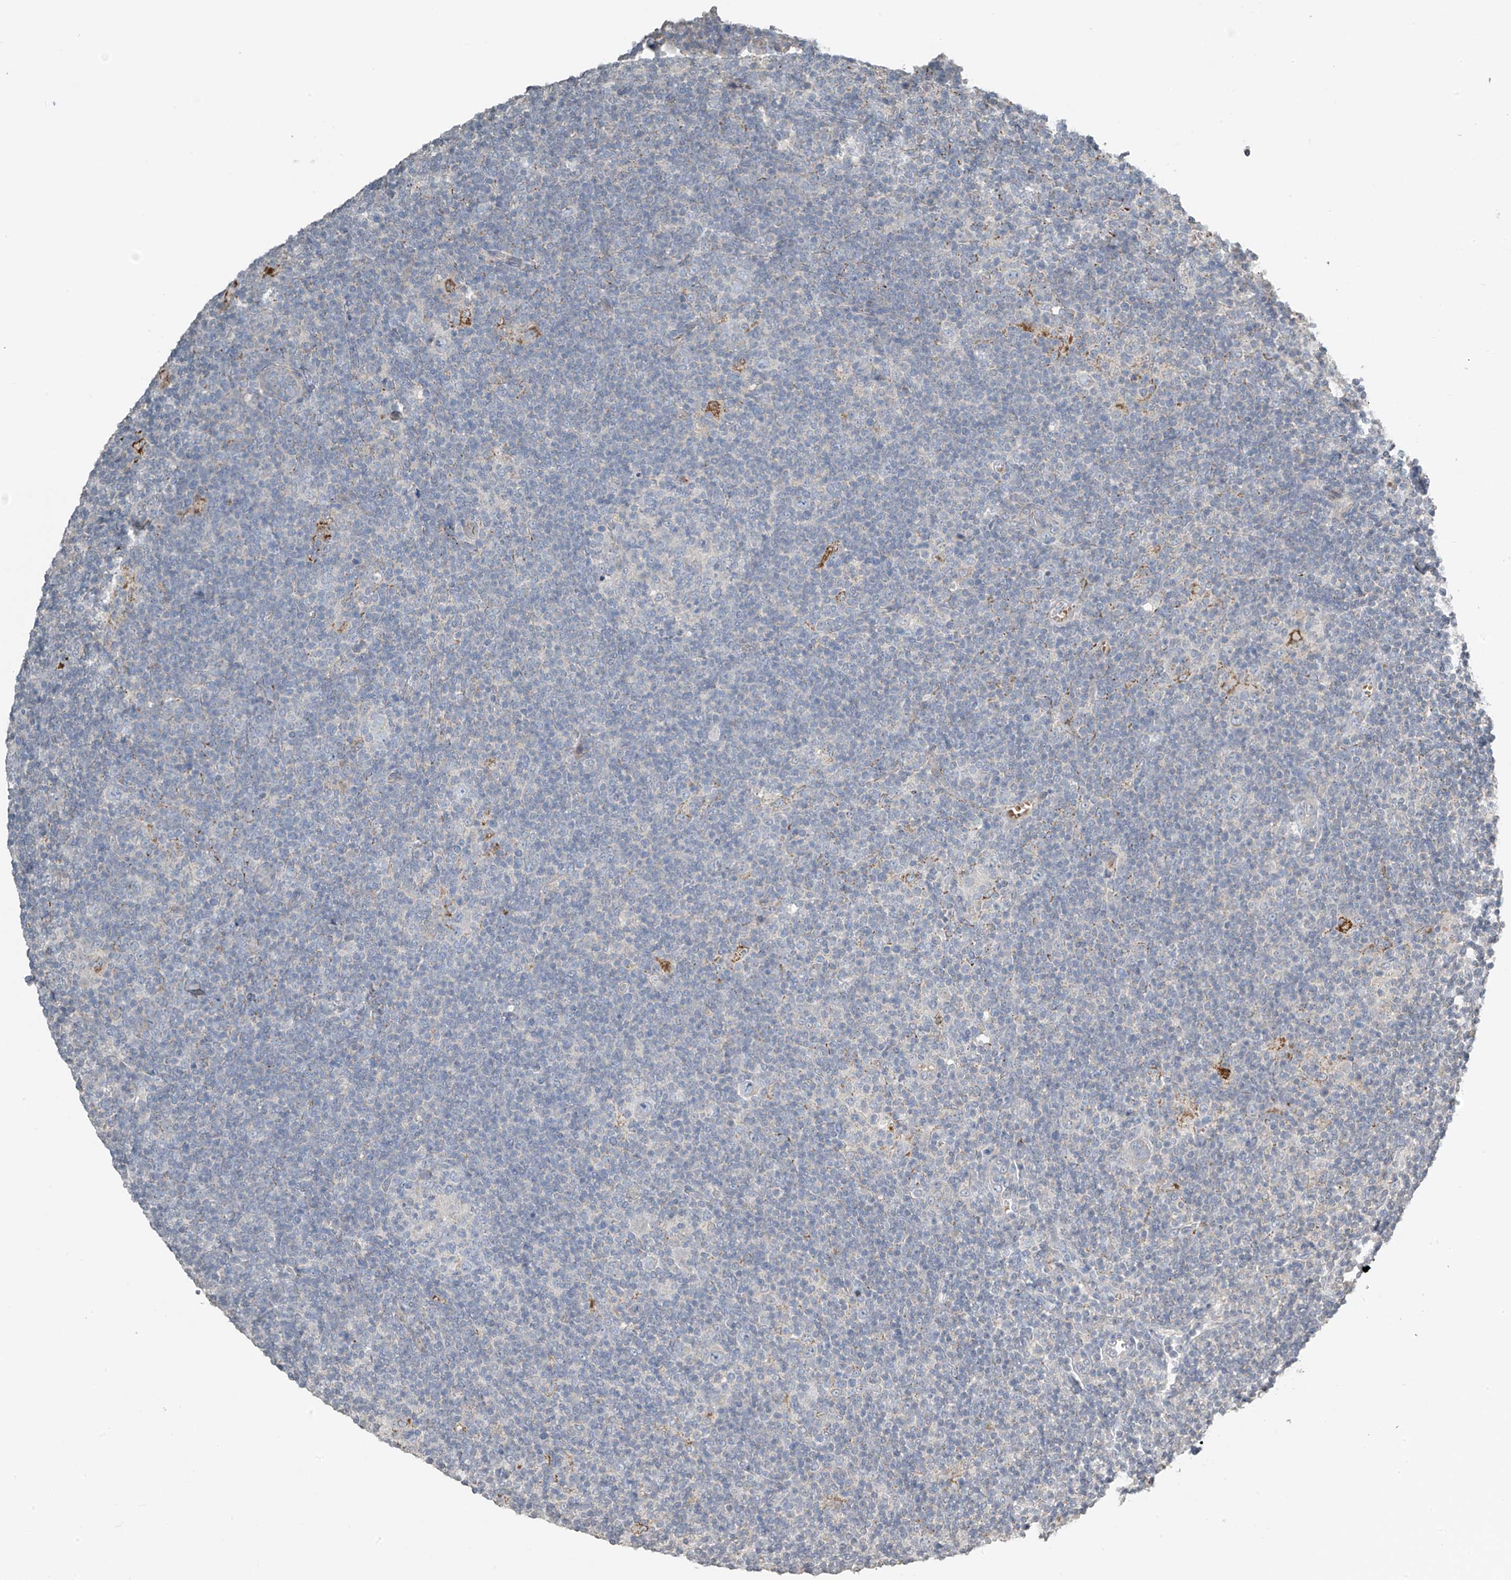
{"staining": {"intensity": "negative", "quantity": "none", "location": "none"}, "tissue": "lymphoma", "cell_type": "Tumor cells", "image_type": "cancer", "snomed": [{"axis": "morphology", "description": "Hodgkin's disease, NOS"}, {"axis": "topography", "description": "Lymph node"}], "caption": "The micrograph exhibits no staining of tumor cells in Hodgkin's disease. (Stains: DAB immunohistochemistry (IHC) with hematoxylin counter stain, Microscopy: brightfield microscopy at high magnification).", "gene": "HOXA11", "patient": {"sex": "female", "age": 57}}